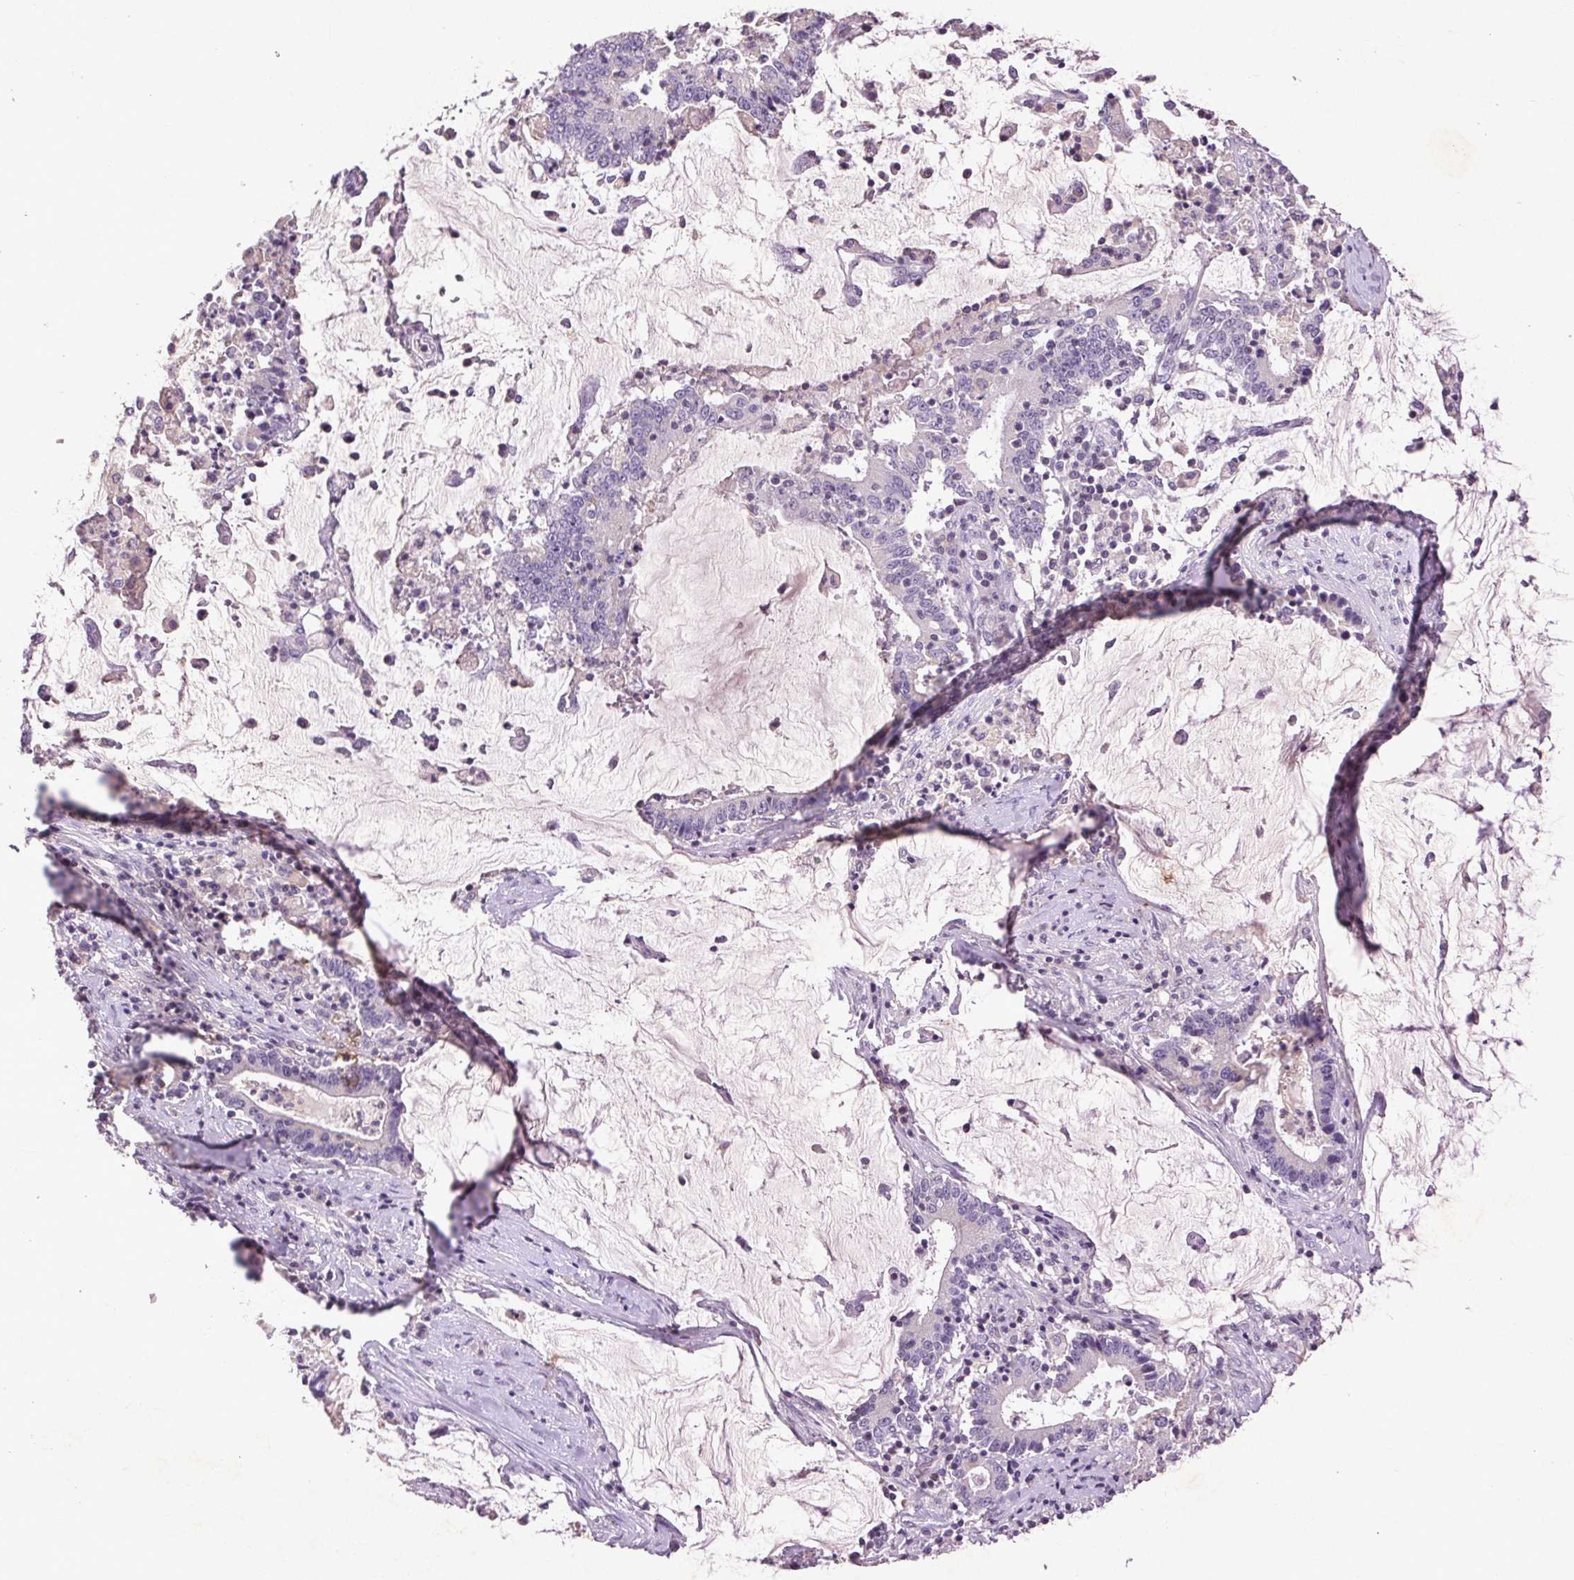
{"staining": {"intensity": "negative", "quantity": "none", "location": "none"}, "tissue": "stomach cancer", "cell_type": "Tumor cells", "image_type": "cancer", "snomed": [{"axis": "morphology", "description": "Adenocarcinoma, NOS"}, {"axis": "topography", "description": "Stomach, upper"}], "caption": "This is an IHC image of adenocarcinoma (stomach). There is no positivity in tumor cells.", "gene": "FNDC7", "patient": {"sex": "male", "age": 68}}